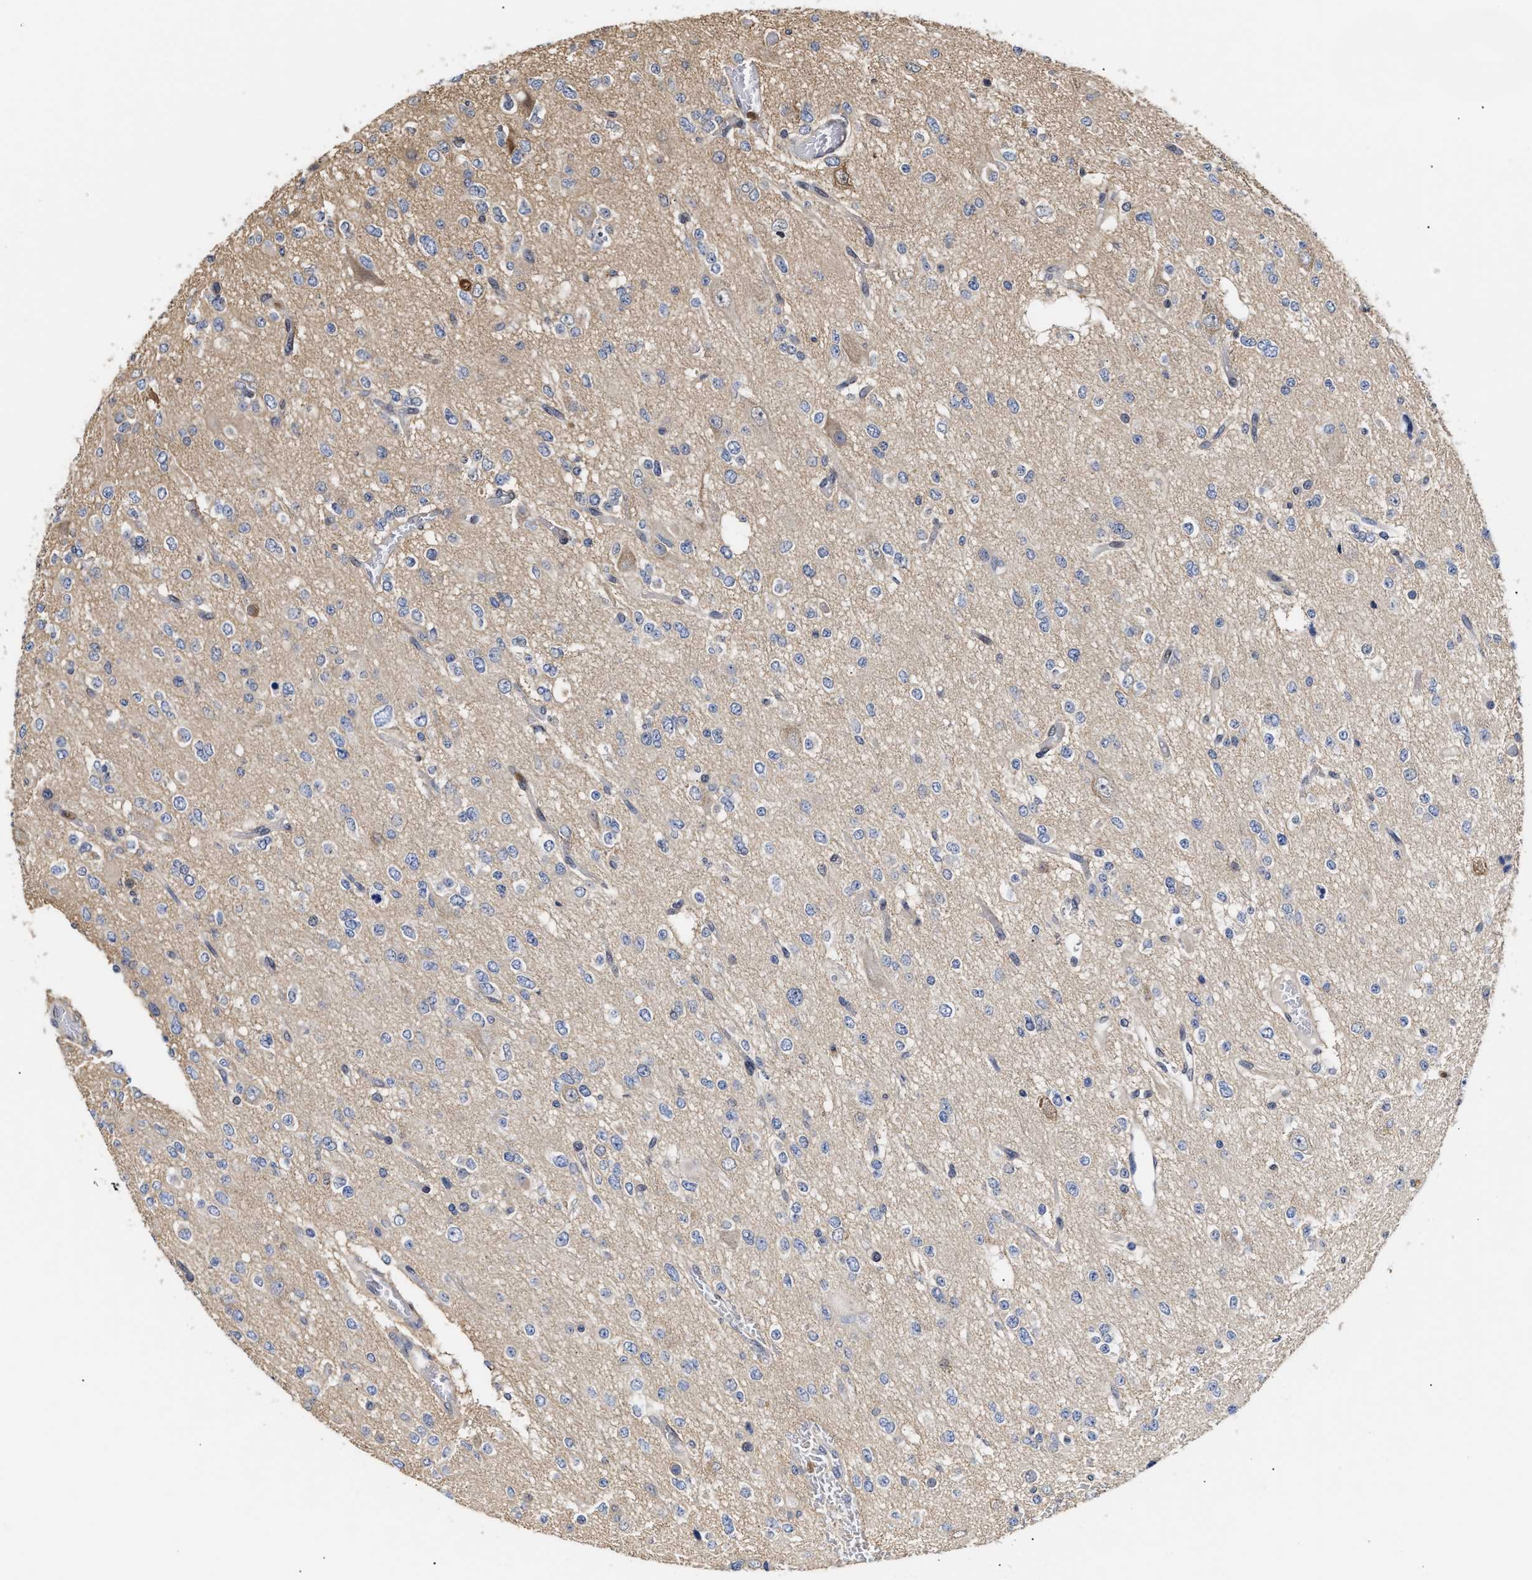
{"staining": {"intensity": "negative", "quantity": "none", "location": "none"}, "tissue": "glioma", "cell_type": "Tumor cells", "image_type": "cancer", "snomed": [{"axis": "morphology", "description": "Glioma, malignant, Low grade"}, {"axis": "topography", "description": "Brain"}], "caption": "Tumor cells show no significant positivity in malignant glioma (low-grade).", "gene": "KLHDC1", "patient": {"sex": "male", "age": 38}}